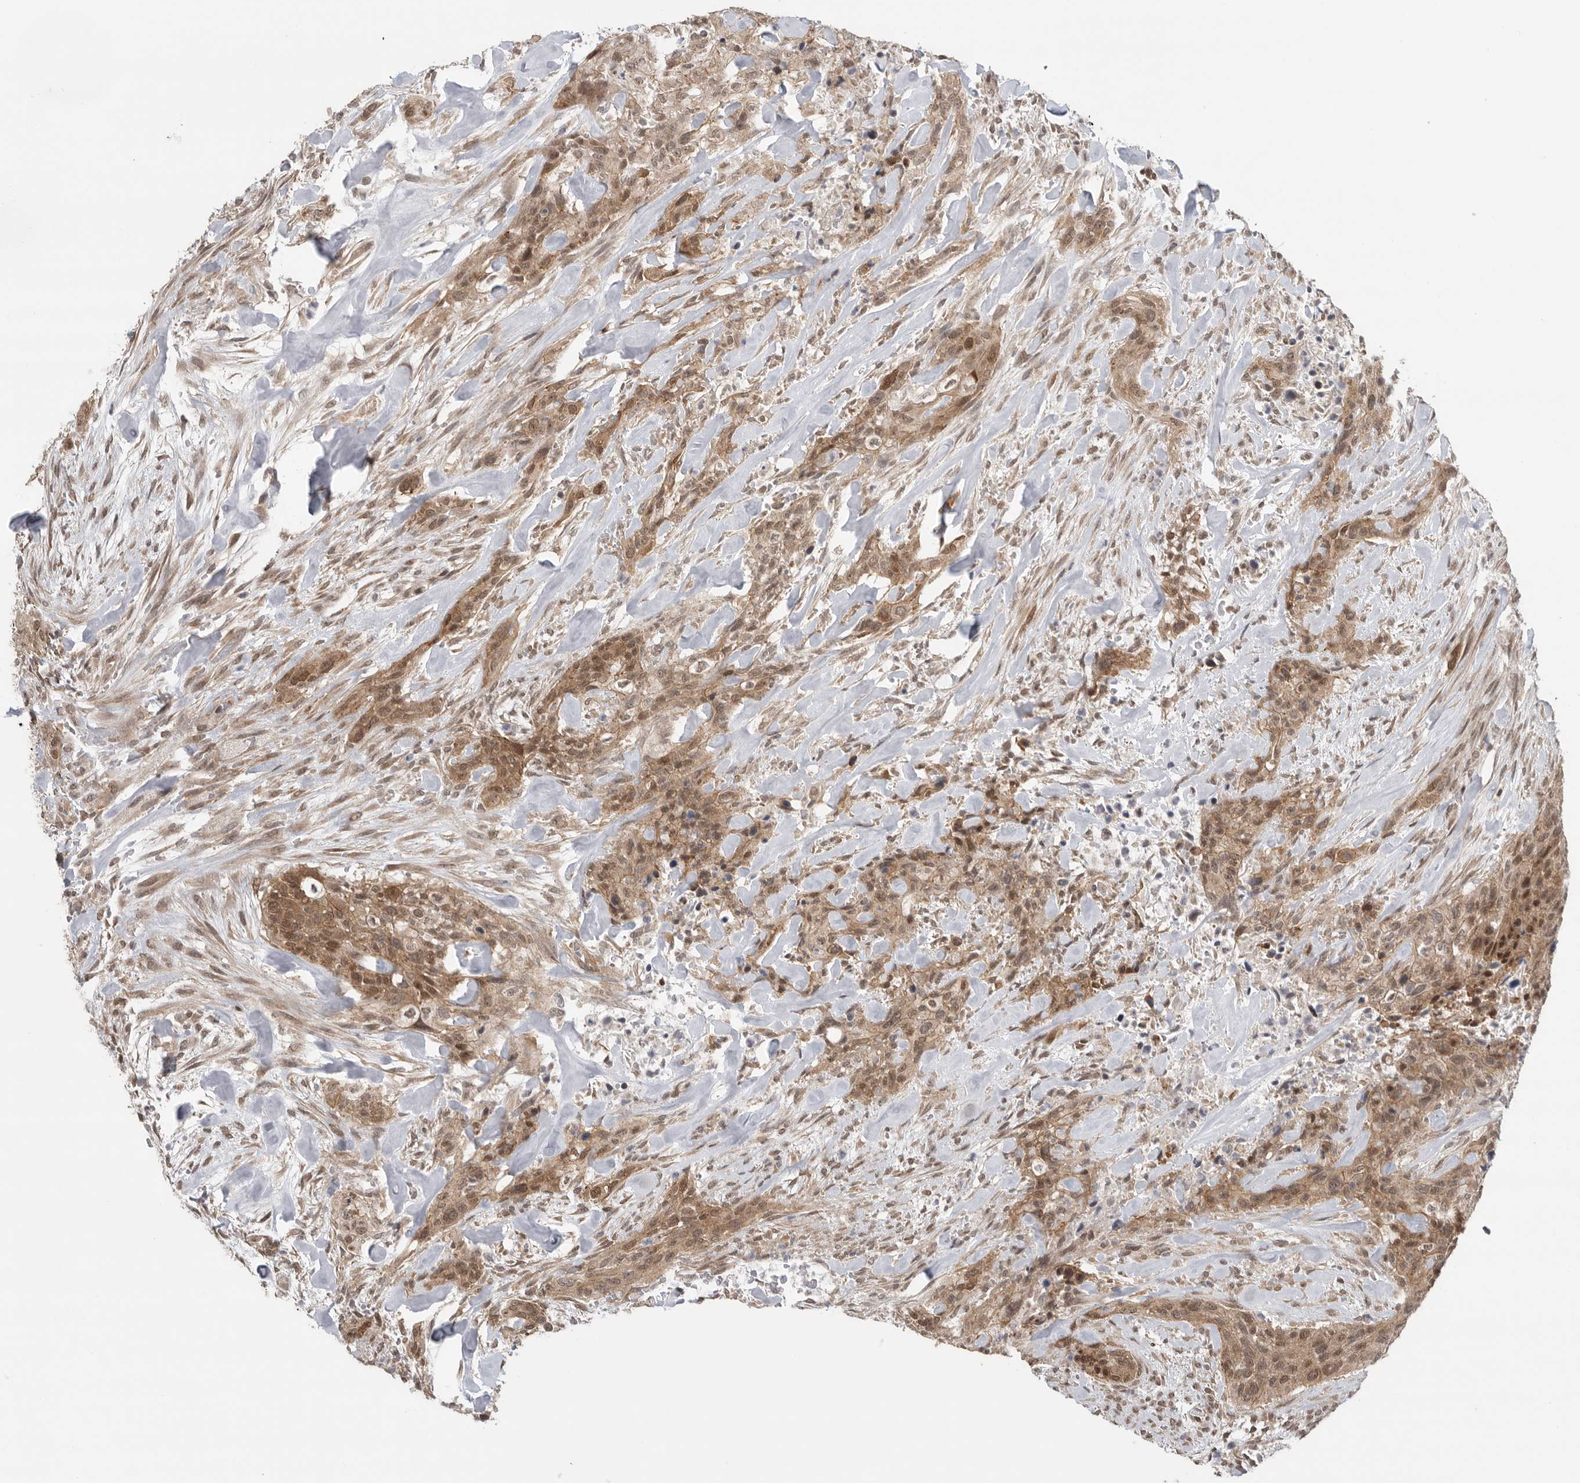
{"staining": {"intensity": "moderate", "quantity": ">75%", "location": "cytoplasmic/membranous,nuclear"}, "tissue": "urothelial cancer", "cell_type": "Tumor cells", "image_type": "cancer", "snomed": [{"axis": "morphology", "description": "Urothelial carcinoma, High grade"}, {"axis": "topography", "description": "Urinary bladder"}], "caption": "Tumor cells display medium levels of moderate cytoplasmic/membranous and nuclear staining in about >75% of cells in human urothelial carcinoma (high-grade). The protein is stained brown, and the nuclei are stained in blue (DAB IHC with brightfield microscopy, high magnification).", "gene": "VPS50", "patient": {"sex": "male", "age": 35}}